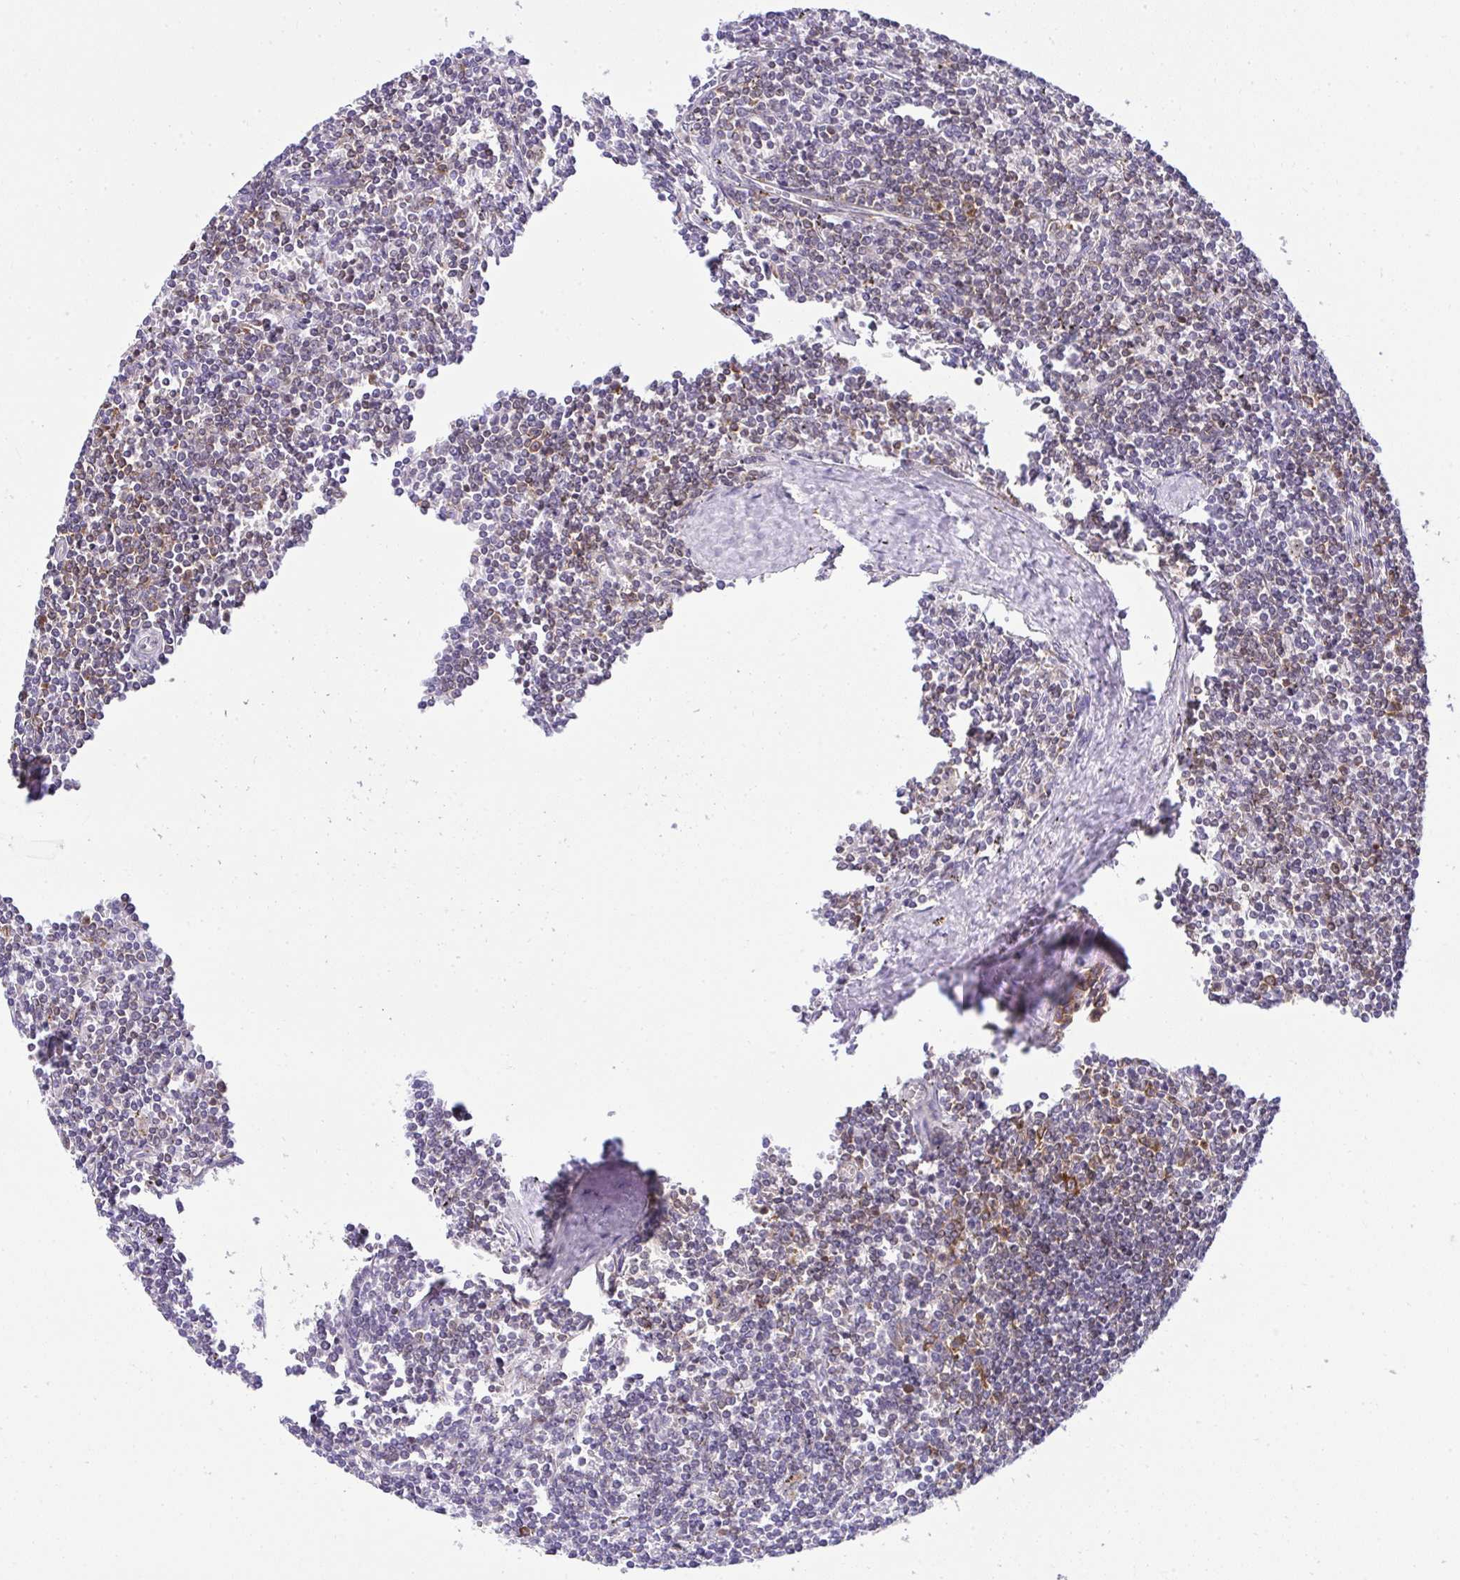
{"staining": {"intensity": "negative", "quantity": "none", "location": "none"}, "tissue": "lymphoma", "cell_type": "Tumor cells", "image_type": "cancer", "snomed": [{"axis": "morphology", "description": "Malignant lymphoma, non-Hodgkin's type, Low grade"}, {"axis": "topography", "description": "Spleen"}], "caption": "A photomicrograph of low-grade malignant lymphoma, non-Hodgkin's type stained for a protein displays no brown staining in tumor cells.", "gene": "RPS7", "patient": {"sex": "male", "age": 78}}